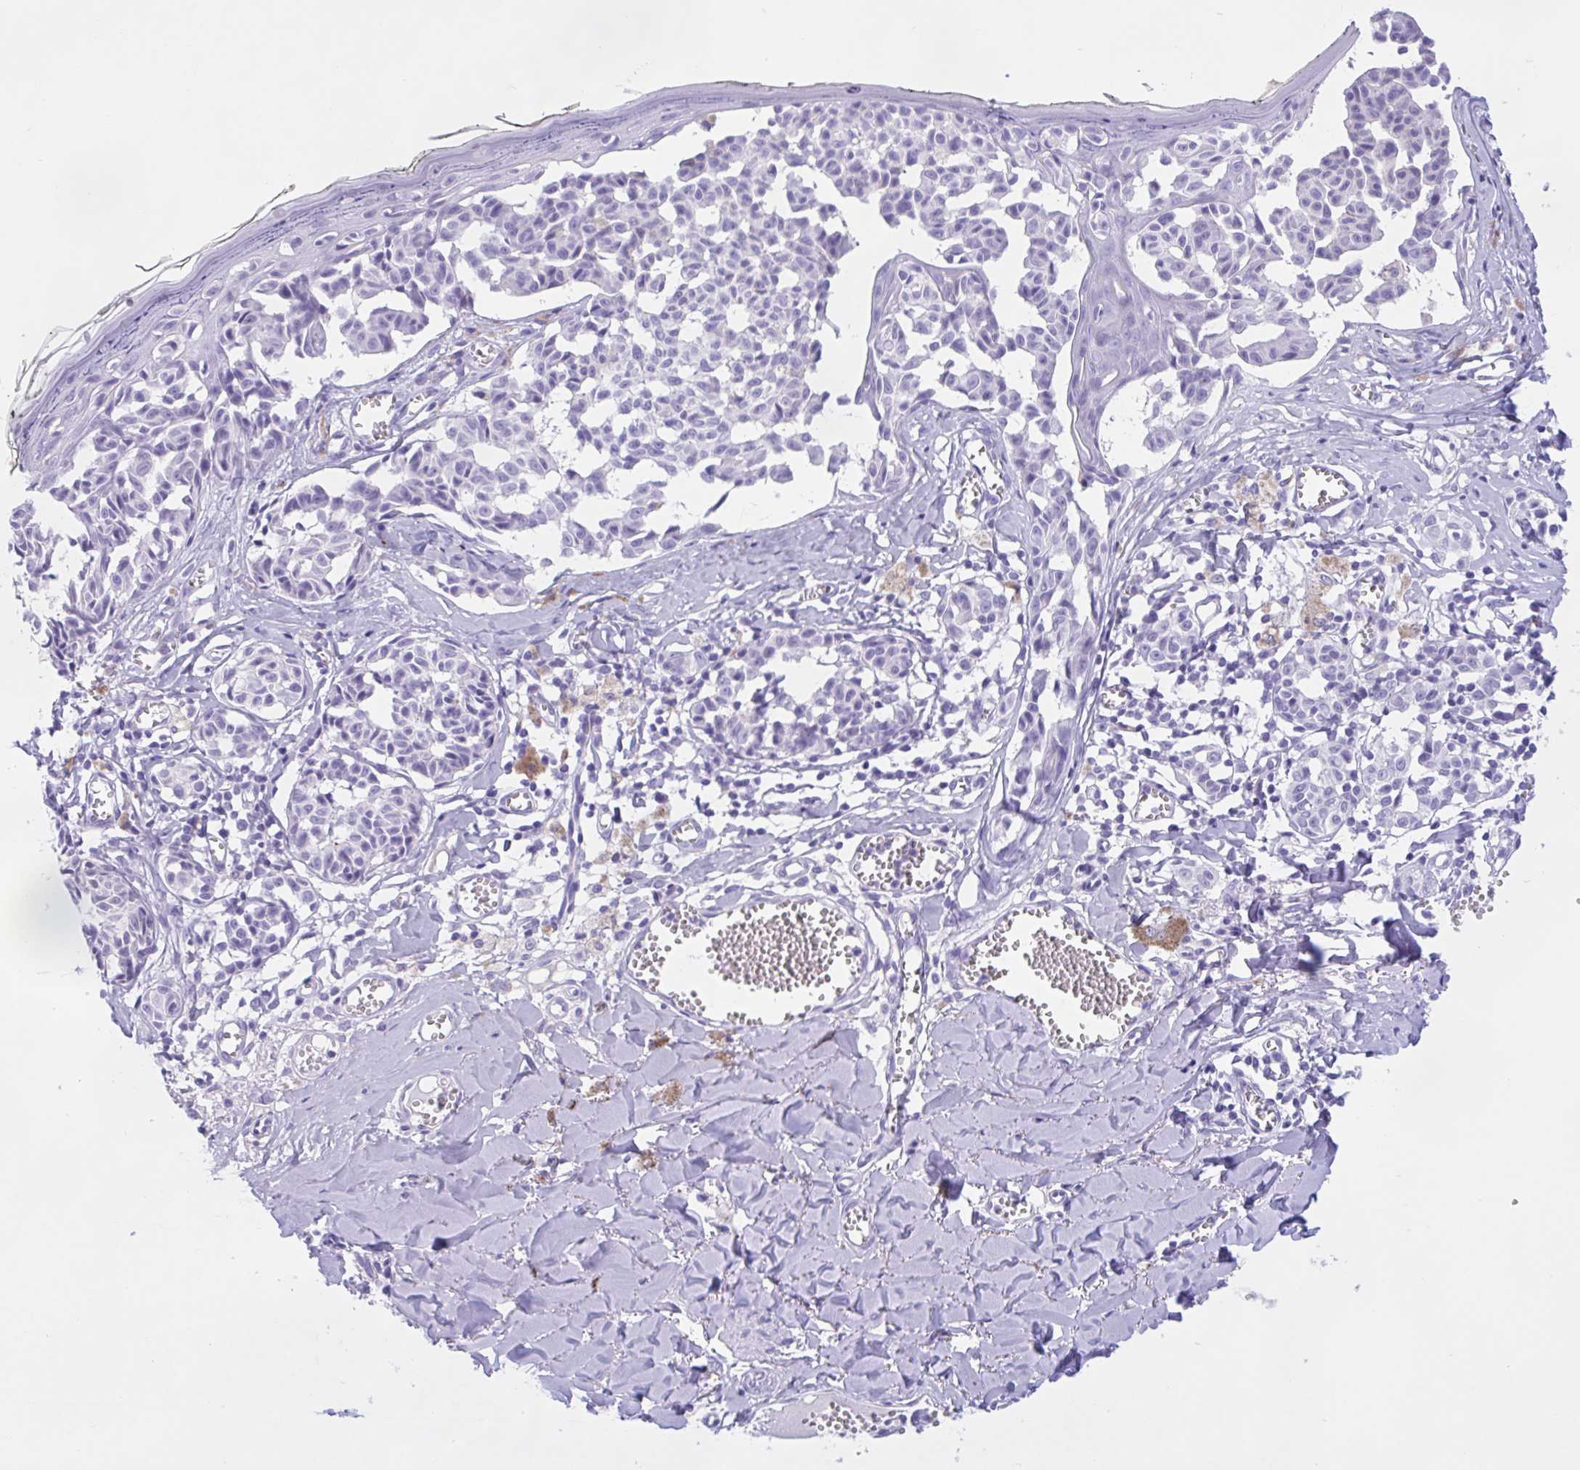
{"staining": {"intensity": "negative", "quantity": "none", "location": "none"}, "tissue": "melanoma", "cell_type": "Tumor cells", "image_type": "cancer", "snomed": [{"axis": "morphology", "description": "Malignant melanoma, NOS"}, {"axis": "topography", "description": "Skin"}], "caption": "Protein analysis of melanoma reveals no significant expression in tumor cells.", "gene": "ZNF319", "patient": {"sex": "female", "age": 43}}